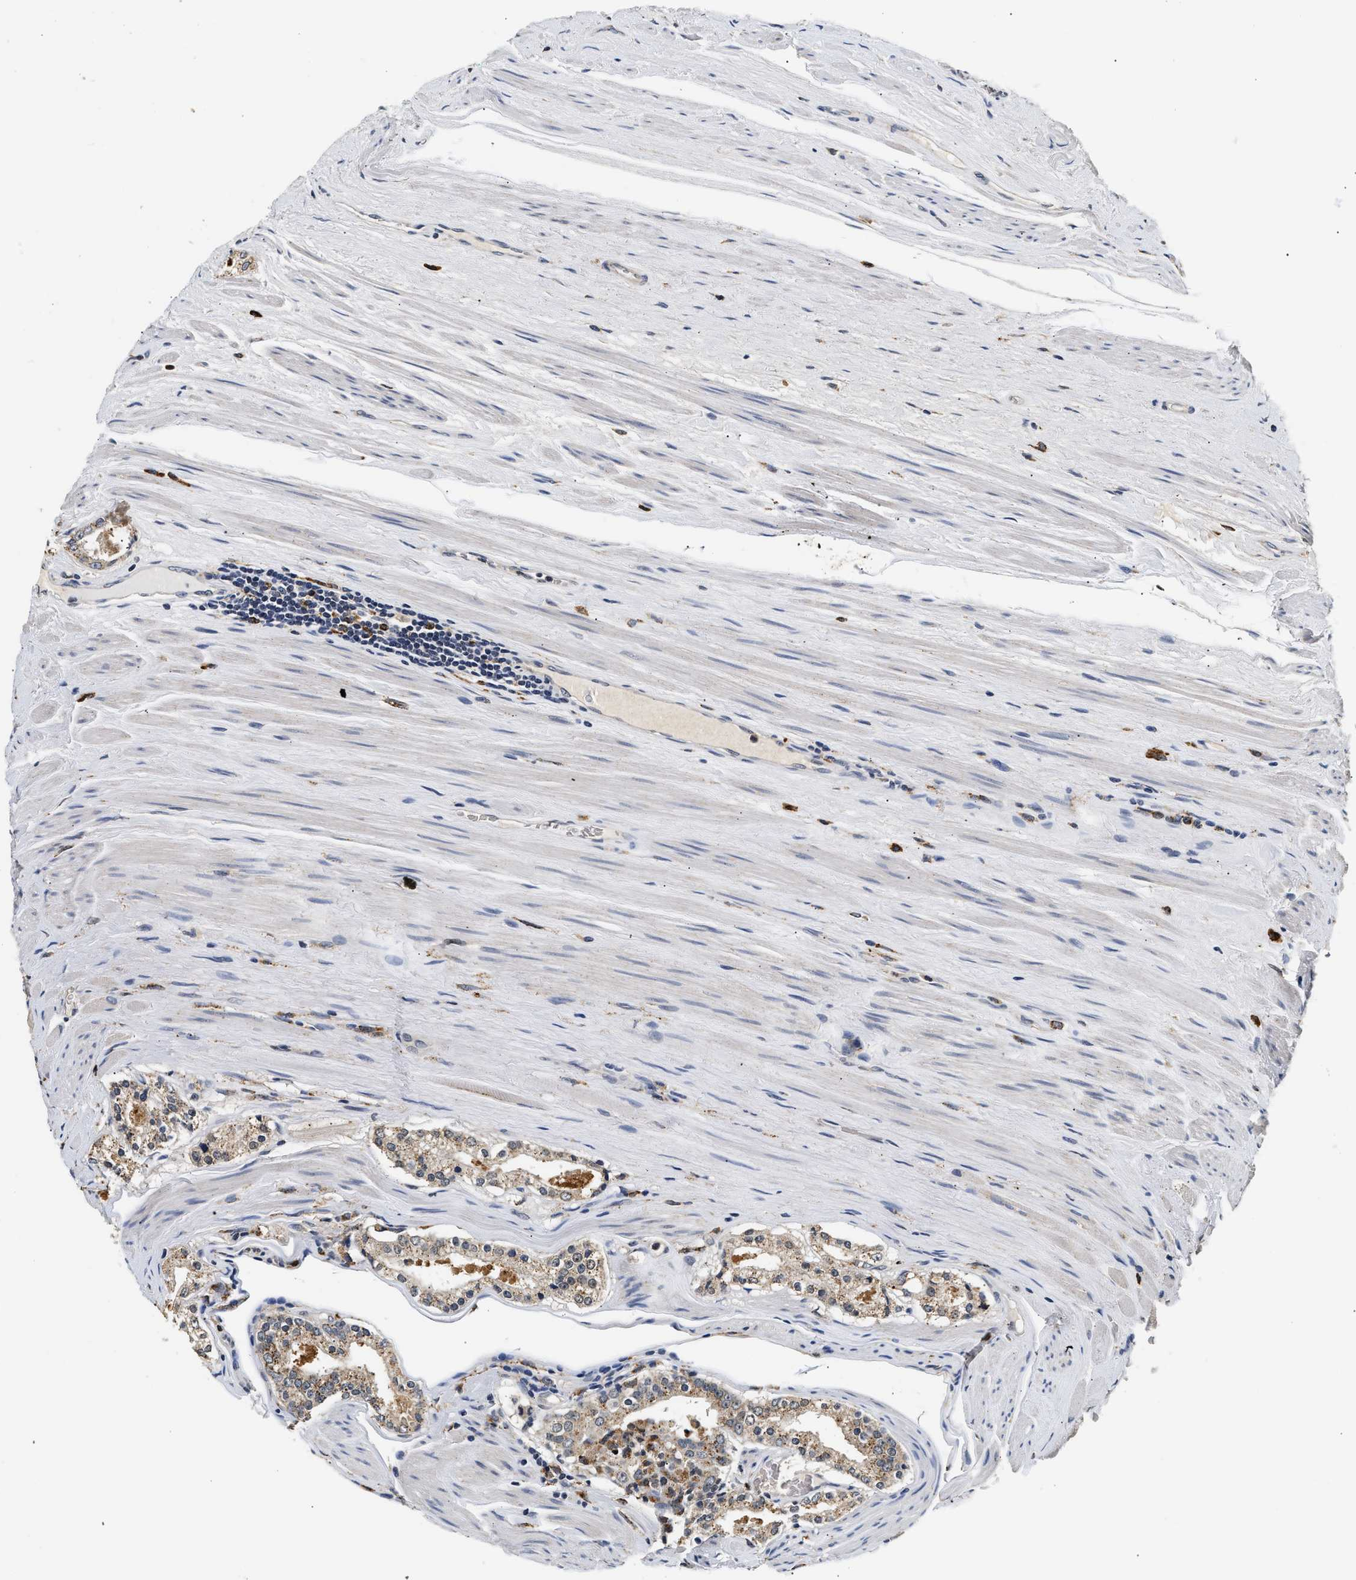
{"staining": {"intensity": "moderate", "quantity": ">75%", "location": "cytoplasmic/membranous"}, "tissue": "prostate cancer", "cell_type": "Tumor cells", "image_type": "cancer", "snomed": [{"axis": "morphology", "description": "Adenocarcinoma, Low grade"}, {"axis": "topography", "description": "Prostate"}], "caption": "Protein staining of prostate low-grade adenocarcinoma tissue shows moderate cytoplasmic/membranous staining in about >75% of tumor cells.", "gene": "SMU1", "patient": {"sex": "male", "age": 70}}